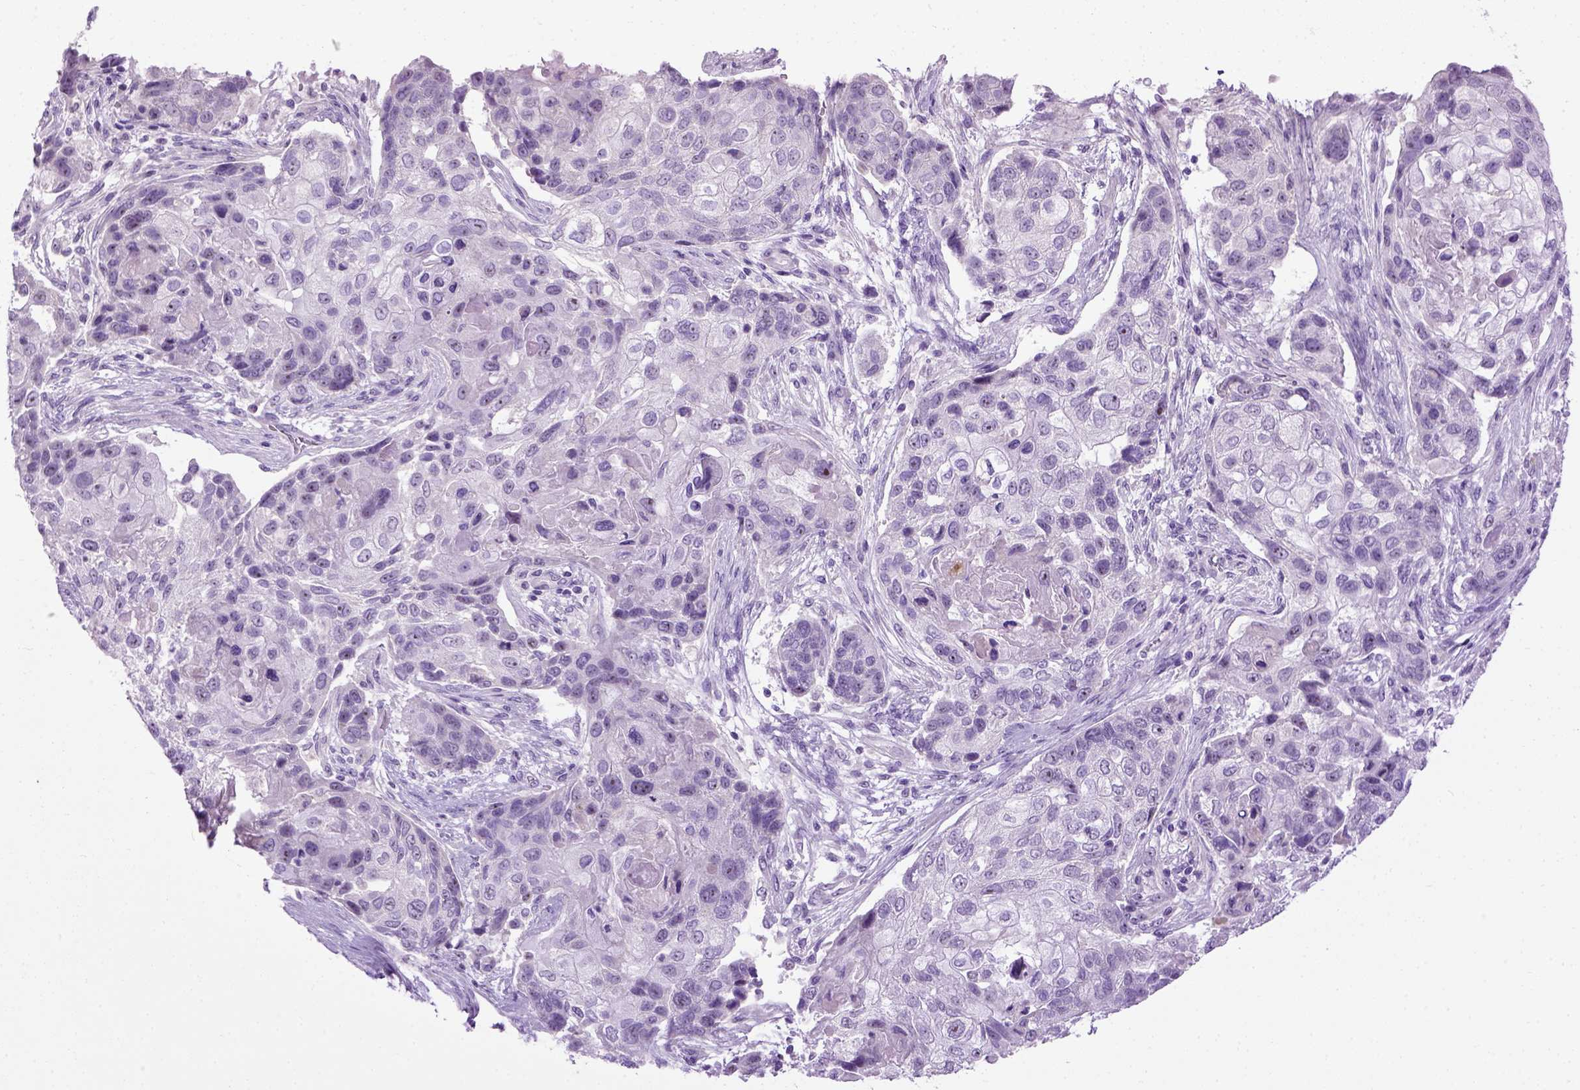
{"staining": {"intensity": "negative", "quantity": "none", "location": "none"}, "tissue": "lung cancer", "cell_type": "Tumor cells", "image_type": "cancer", "snomed": [{"axis": "morphology", "description": "Squamous cell carcinoma, NOS"}, {"axis": "topography", "description": "Lung"}], "caption": "Tumor cells show no significant protein expression in lung cancer.", "gene": "UTP4", "patient": {"sex": "male", "age": 69}}